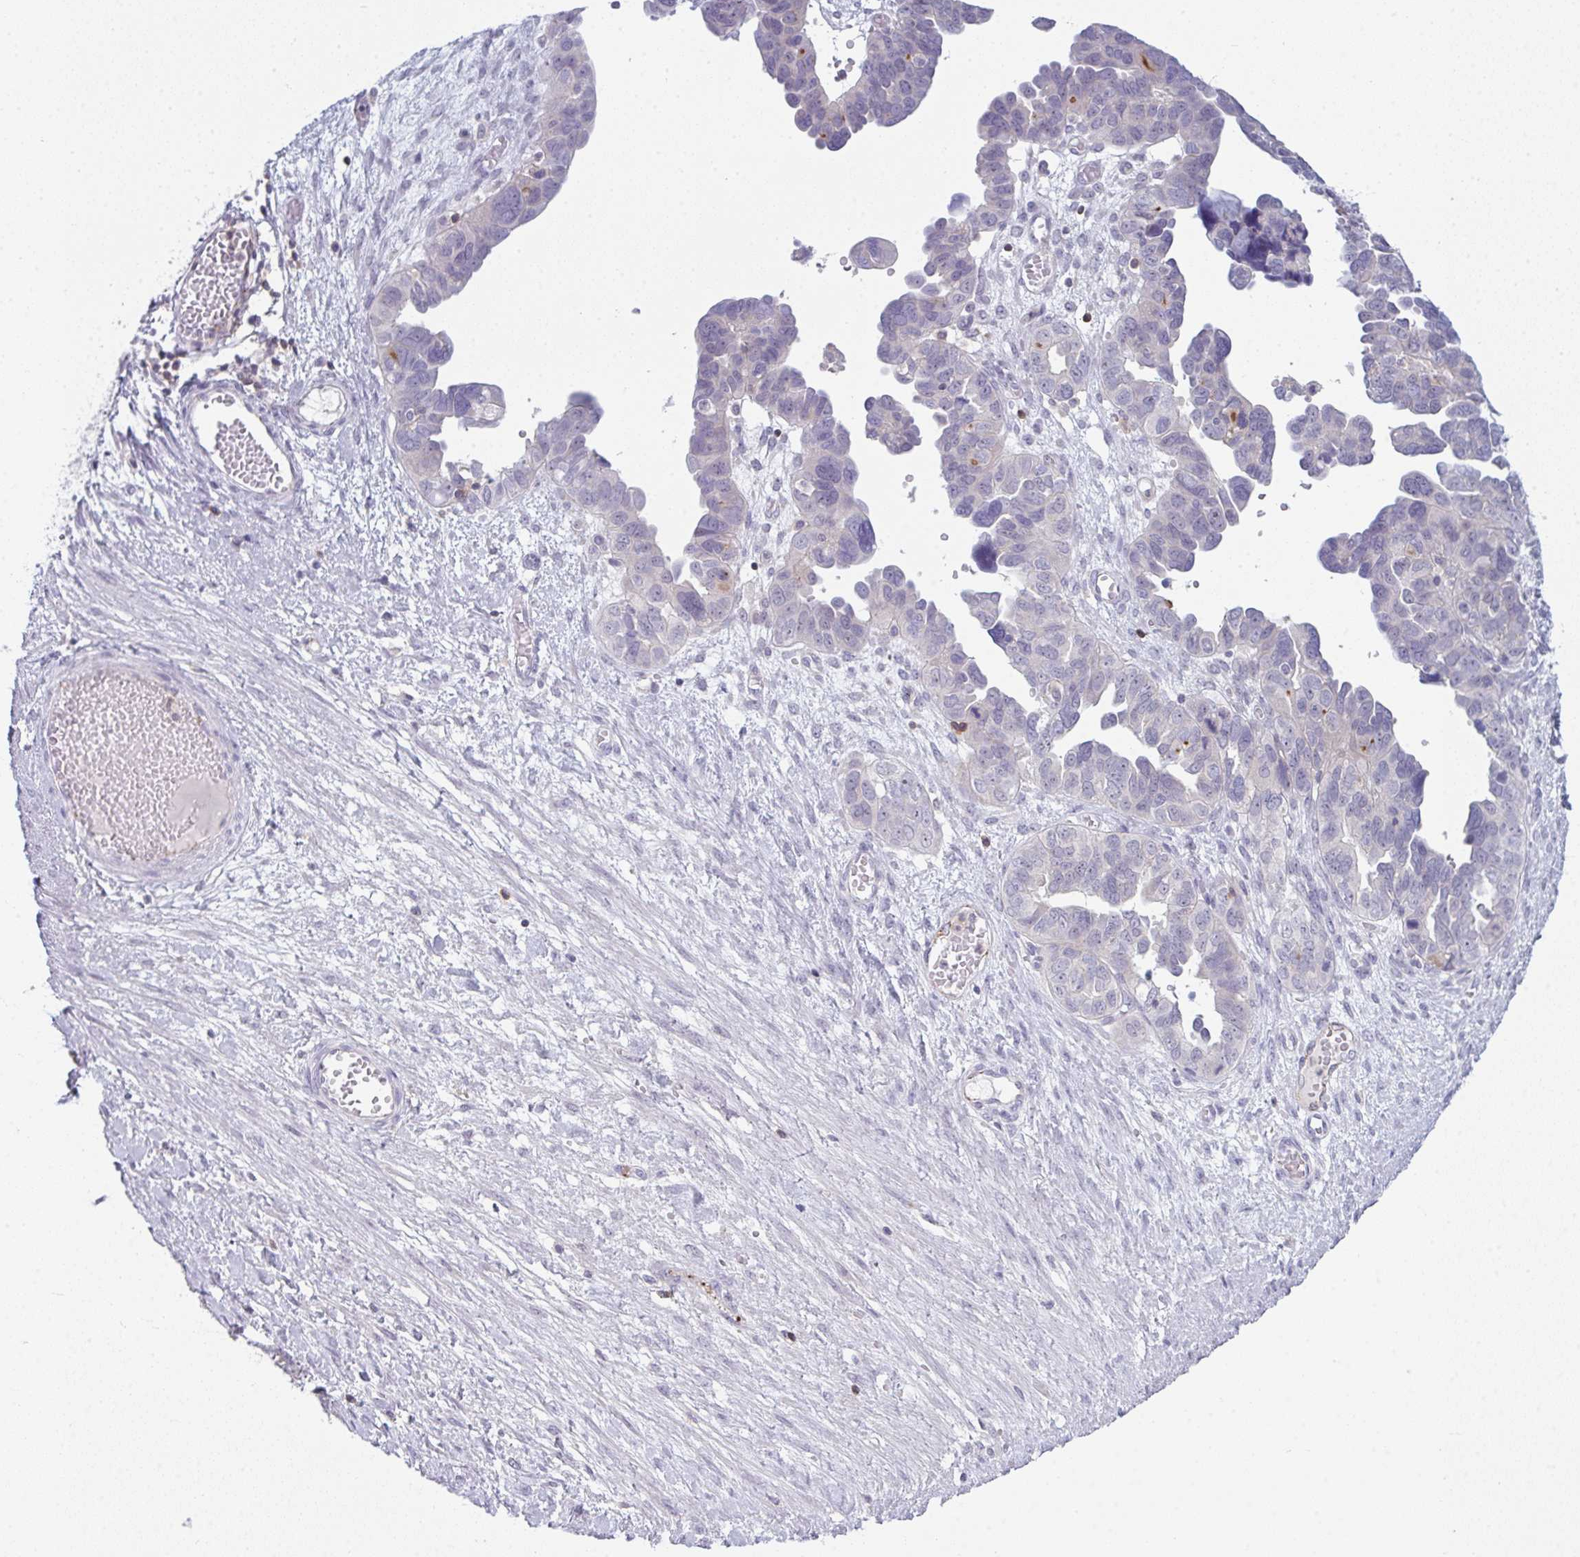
{"staining": {"intensity": "negative", "quantity": "none", "location": "none"}, "tissue": "ovarian cancer", "cell_type": "Tumor cells", "image_type": "cancer", "snomed": [{"axis": "morphology", "description": "Cystadenocarcinoma, serous, NOS"}, {"axis": "topography", "description": "Ovary"}], "caption": "Tumor cells are negative for protein expression in human serous cystadenocarcinoma (ovarian).", "gene": "CD80", "patient": {"sex": "female", "age": 64}}